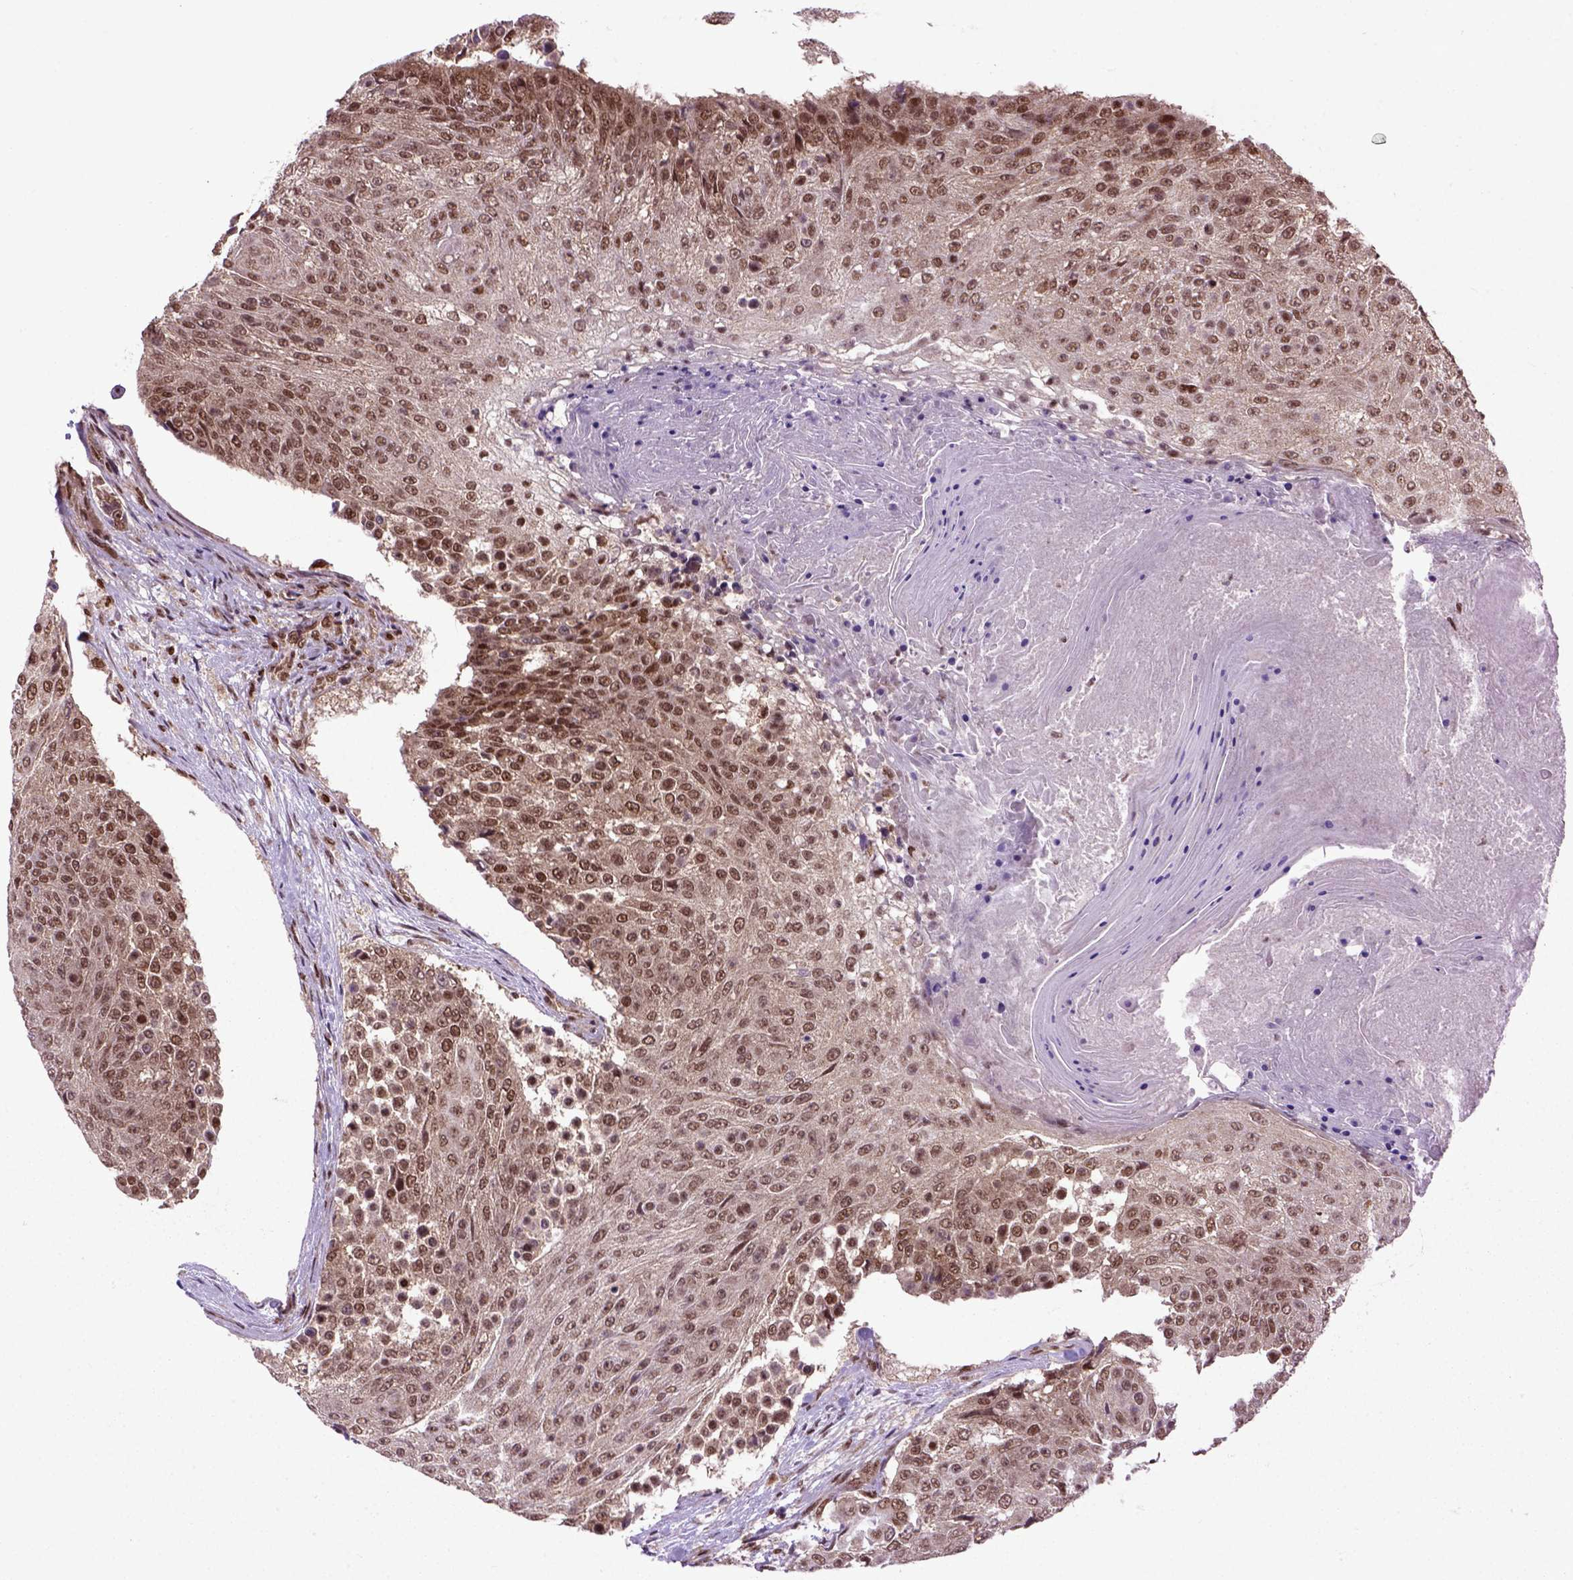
{"staining": {"intensity": "moderate", "quantity": ">75%", "location": "cytoplasmic/membranous,nuclear"}, "tissue": "urothelial cancer", "cell_type": "Tumor cells", "image_type": "cancer", "snomed": [{"axis": "morphology", "description": "Urothelial carcinoma, High grade"}, {"axis": "topography", "description": "Urinary bladder"}], "caption": "Protein expression analysis of urothelial cancer displays moderate cytoplasmic/membranous and nuclear expression in approximately >75% of tumor cells.", "gene": "CELF1", "patient": {"sex": "female", "age": 63}}